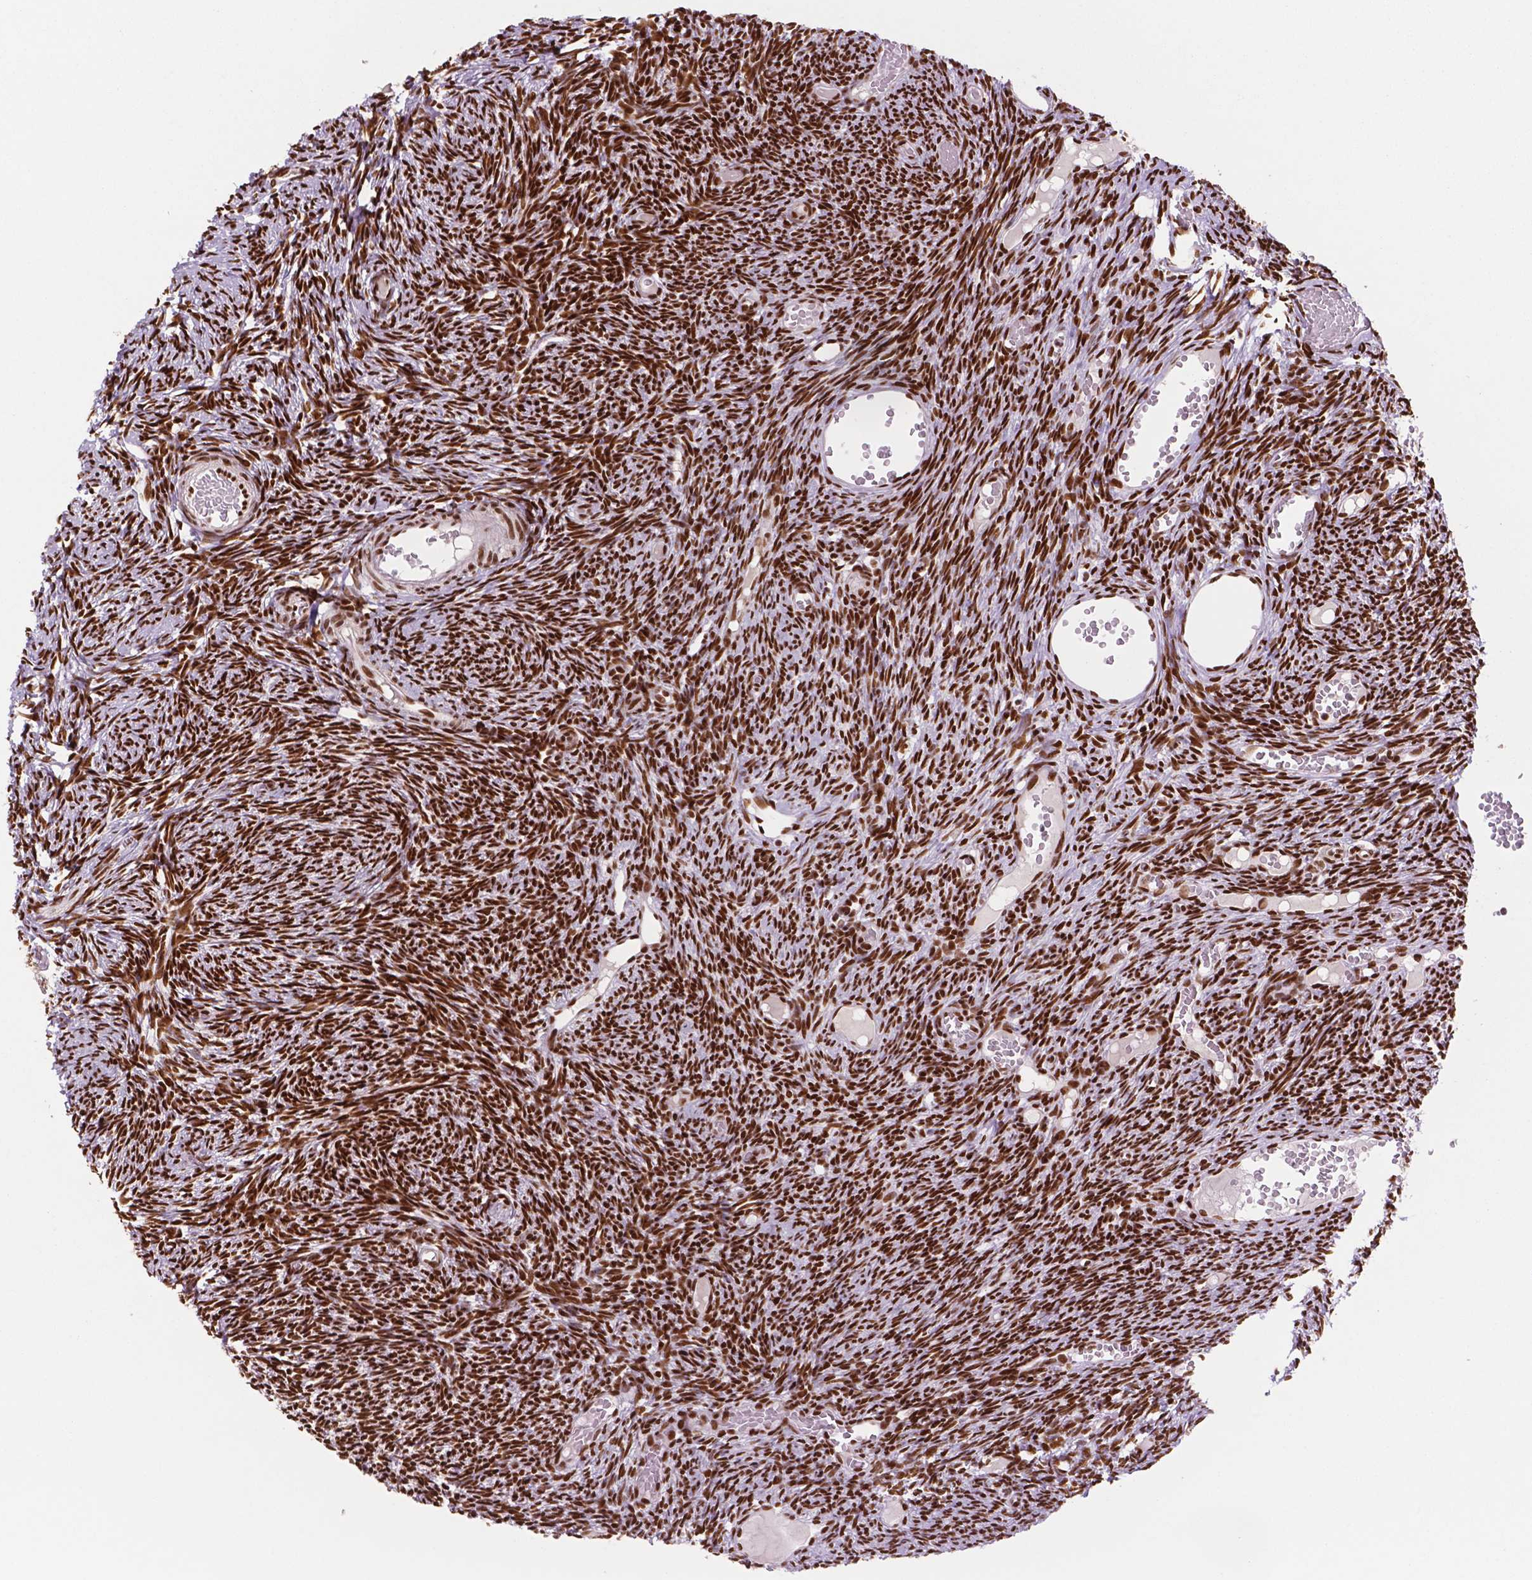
{"staining": {"intensity": "strong", "quantity": ">75%", "location": "nuclear"}, "tissue": "ovary", "cell_type": "Ovarian stroma cells", "image_type": "normal", "snomed": [{"axis": "morphology", "description": "Normal tissue, NOS"}, {"axis": "topography", "description": "Ovary"}], "caption": "High-magnification brightfield microscopy of normal ovary stained with DAB (brown) and counterstained with hematoxylin (blue). ovarian stroma cells exhibit strong nuclear expression is seen in approximately>75% of cells. The protein of interest is stained brown, and the nuclei are stained in blue (DAB IHC with brightfield microscopy, high magnification).", "gene": "MSH6", "patient": {"sex": "female", "age": 39}}